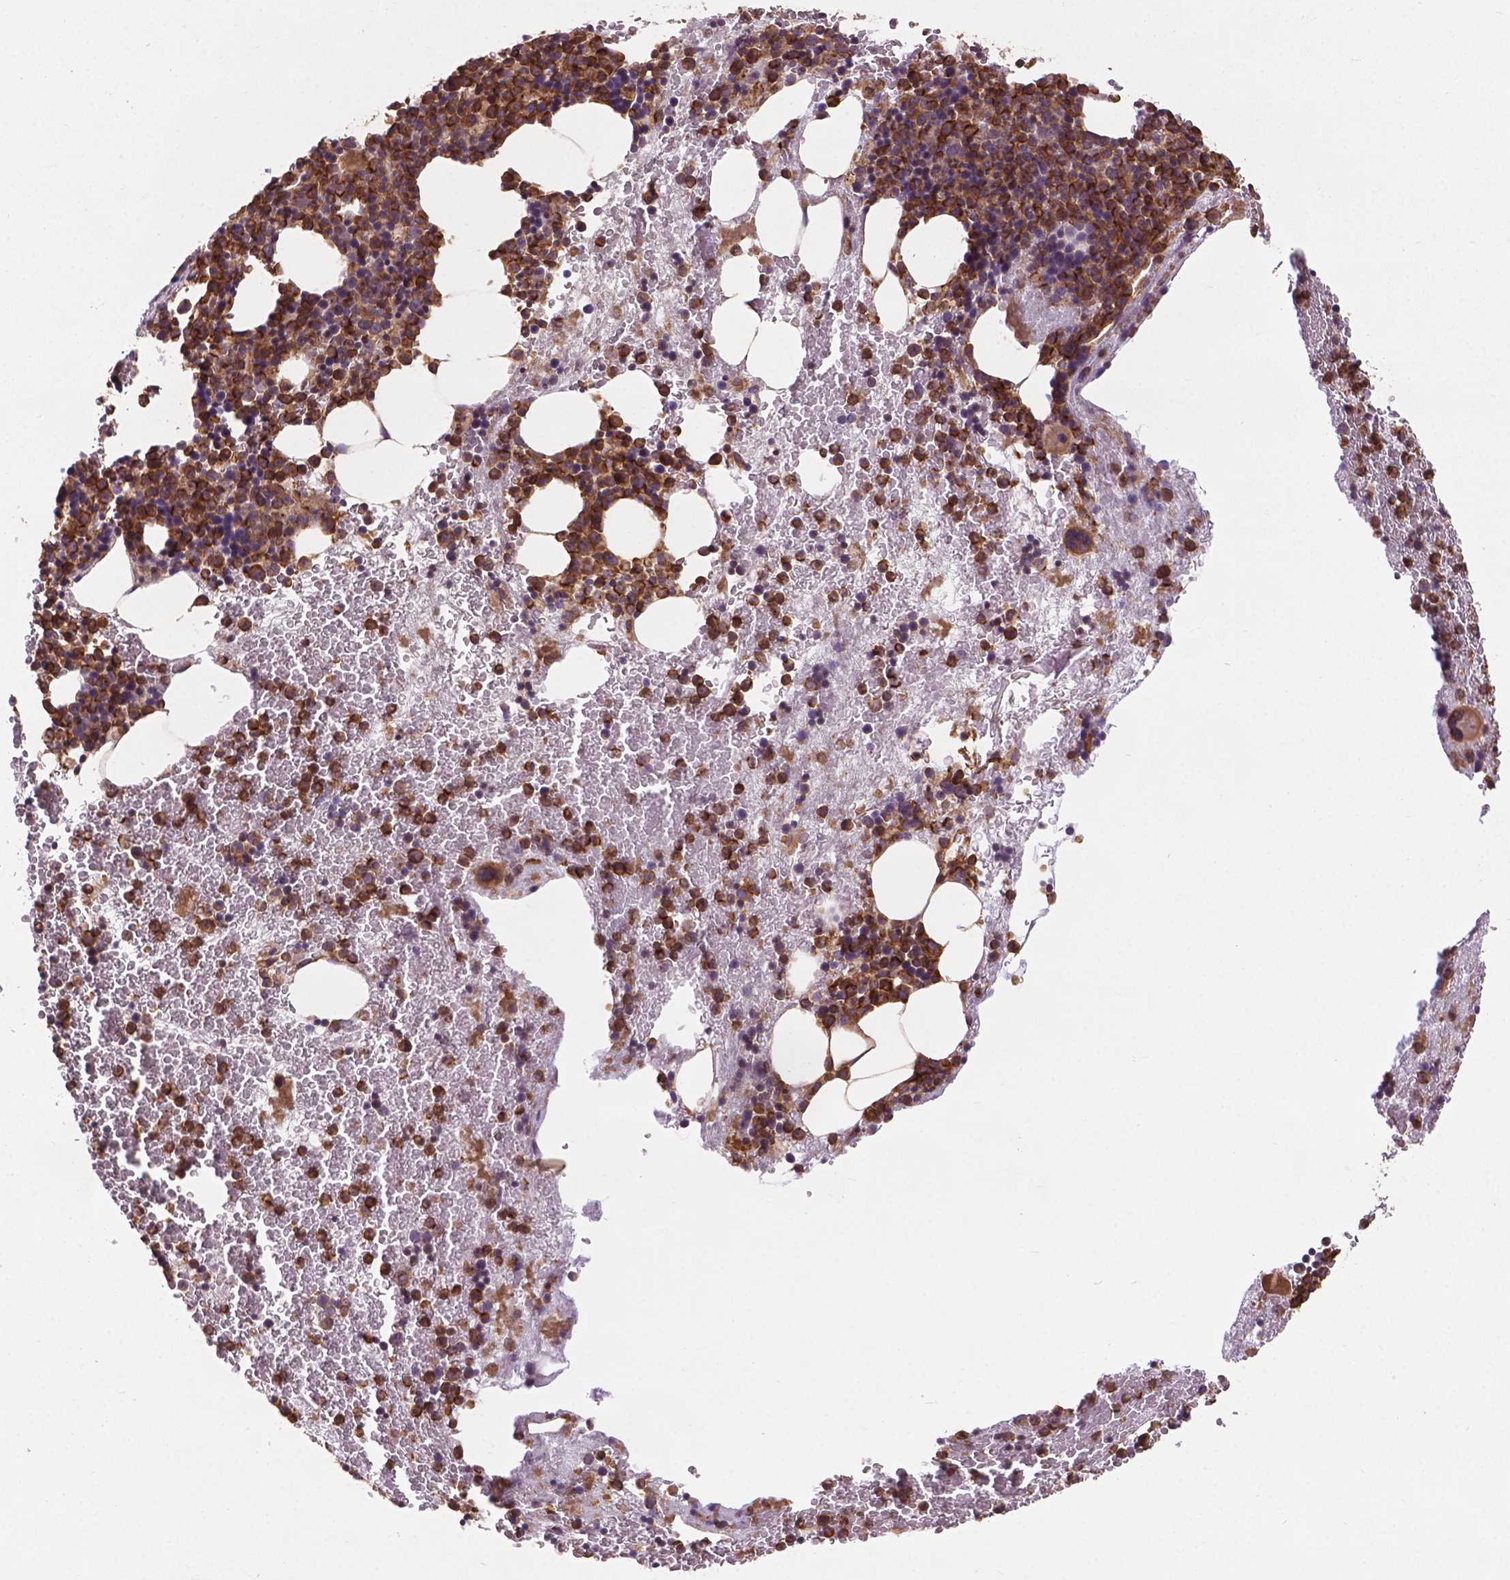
{"staining": {"intensity": "strong", "quantity": "25%-75%", "location": "cytoplasmic/membranous"}, "tissue": "bone marrow", "cell_type": "Hematopoietic cells", "image_type": "normal", "snomed": [{"axis": "morphology", "description": "Normal tissue, NOS"}, {"axis": "topography", "description": "Bone marrow"}], "caption": "Benign bone marrow was stained to show a protein in brown. There is high levels of strong cytoplasmic/membranous expression in approximately 25%-75% of hematopoietic cells. The staining was performed using DAB (3,3'-diaminobenzidine) to visualize the protein expression in brown, while the nuclei were stained in blue with hematoxylin (Magnification: 20x).", "gene": "CCDC71L", "patient": {"sex": "male", "age": 44}}